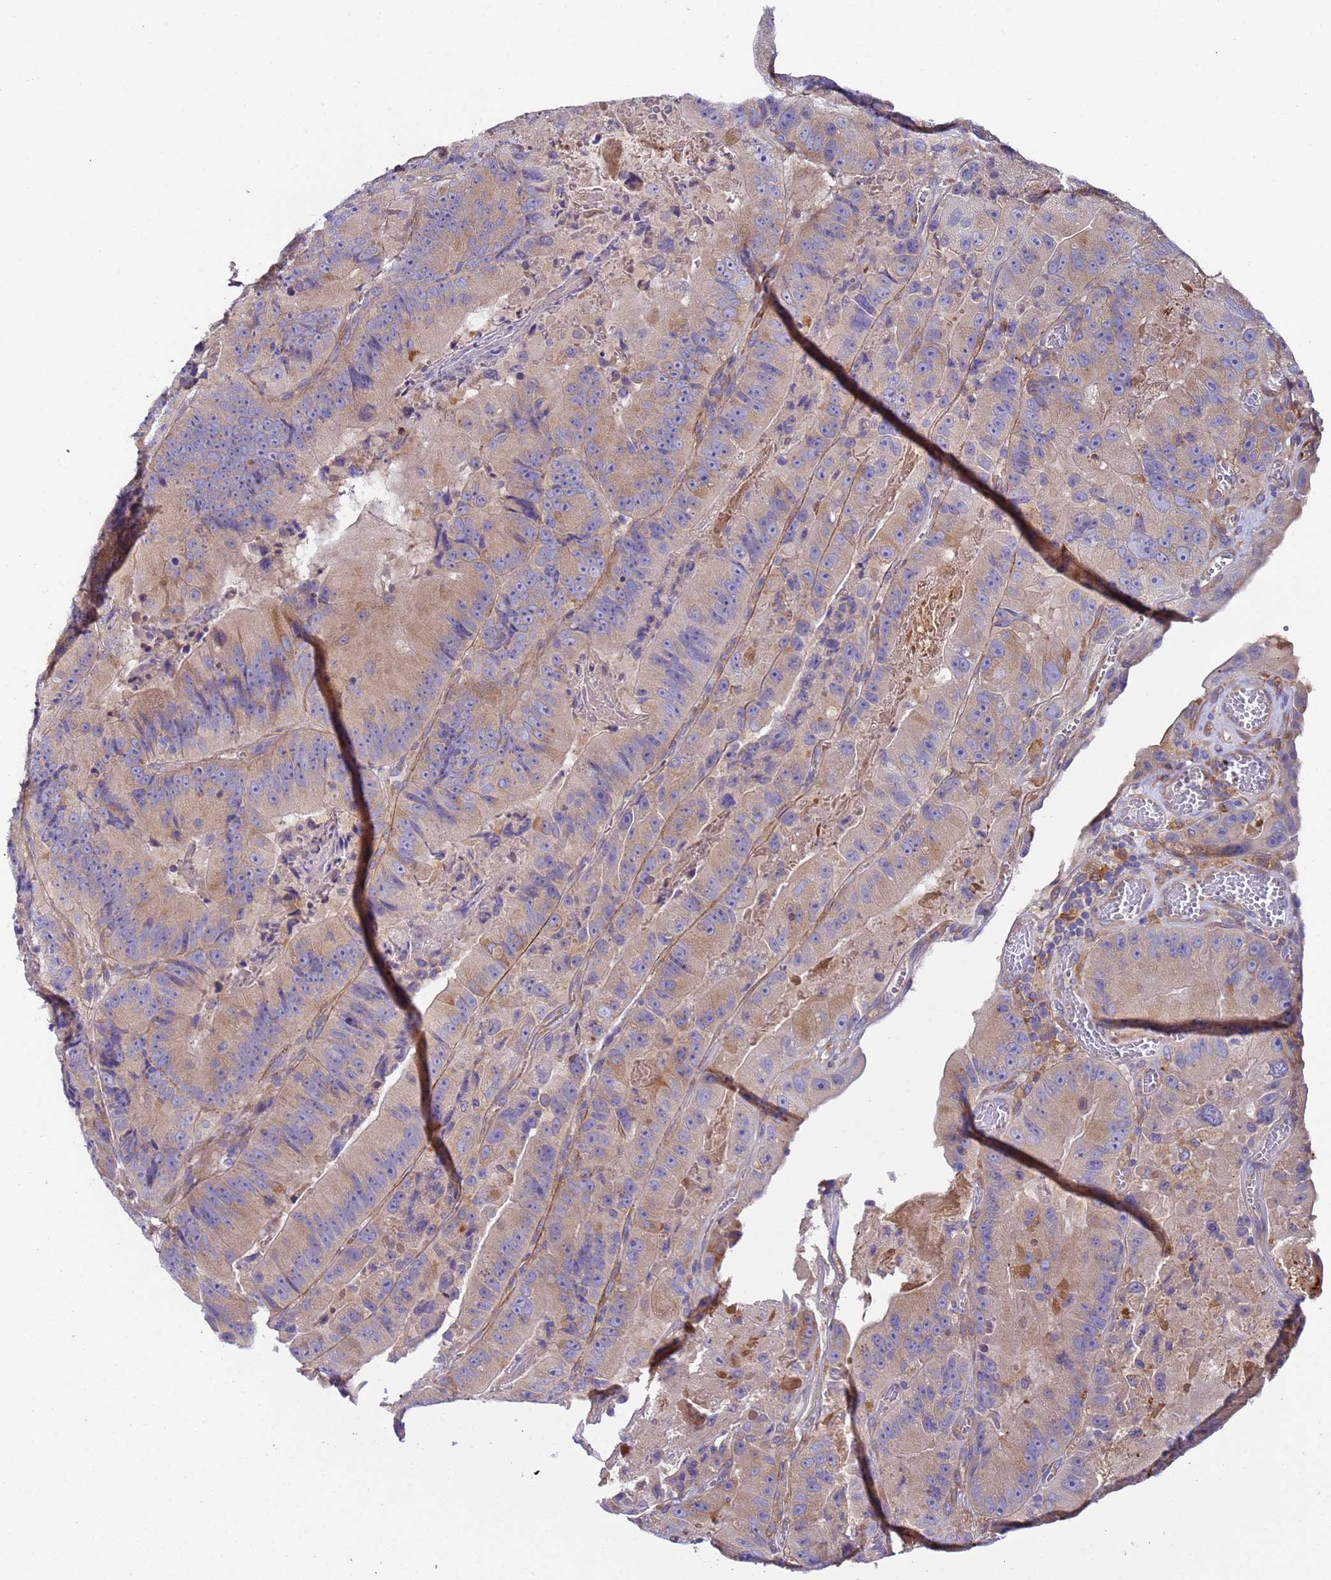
{"staining": {"intensity": "weak", "quantity": "25%-75%", "location": "cytoplasmic/membranous"}, "tissue": "colorectal cancer", "cell_type": "Tumor cells", "image_type": "cancer", "snomed": [{"axis": "morphology", "description": "Adenocarcinoma, NOS"}, {"axis": "topography", "description": "Colon"}], "caption": "High-magnification brightfield microscopy of colorectal cancer (adenocarcinoma) stained with DAB (brown) and counterstained with hematoxylin (blue). tumor cells exhibit weak cytoplasmic/membranous staining is present in approximately25%-75% of cells.", "gene": "PAQR7", "patient": {"sex": "female", "age": 86}}